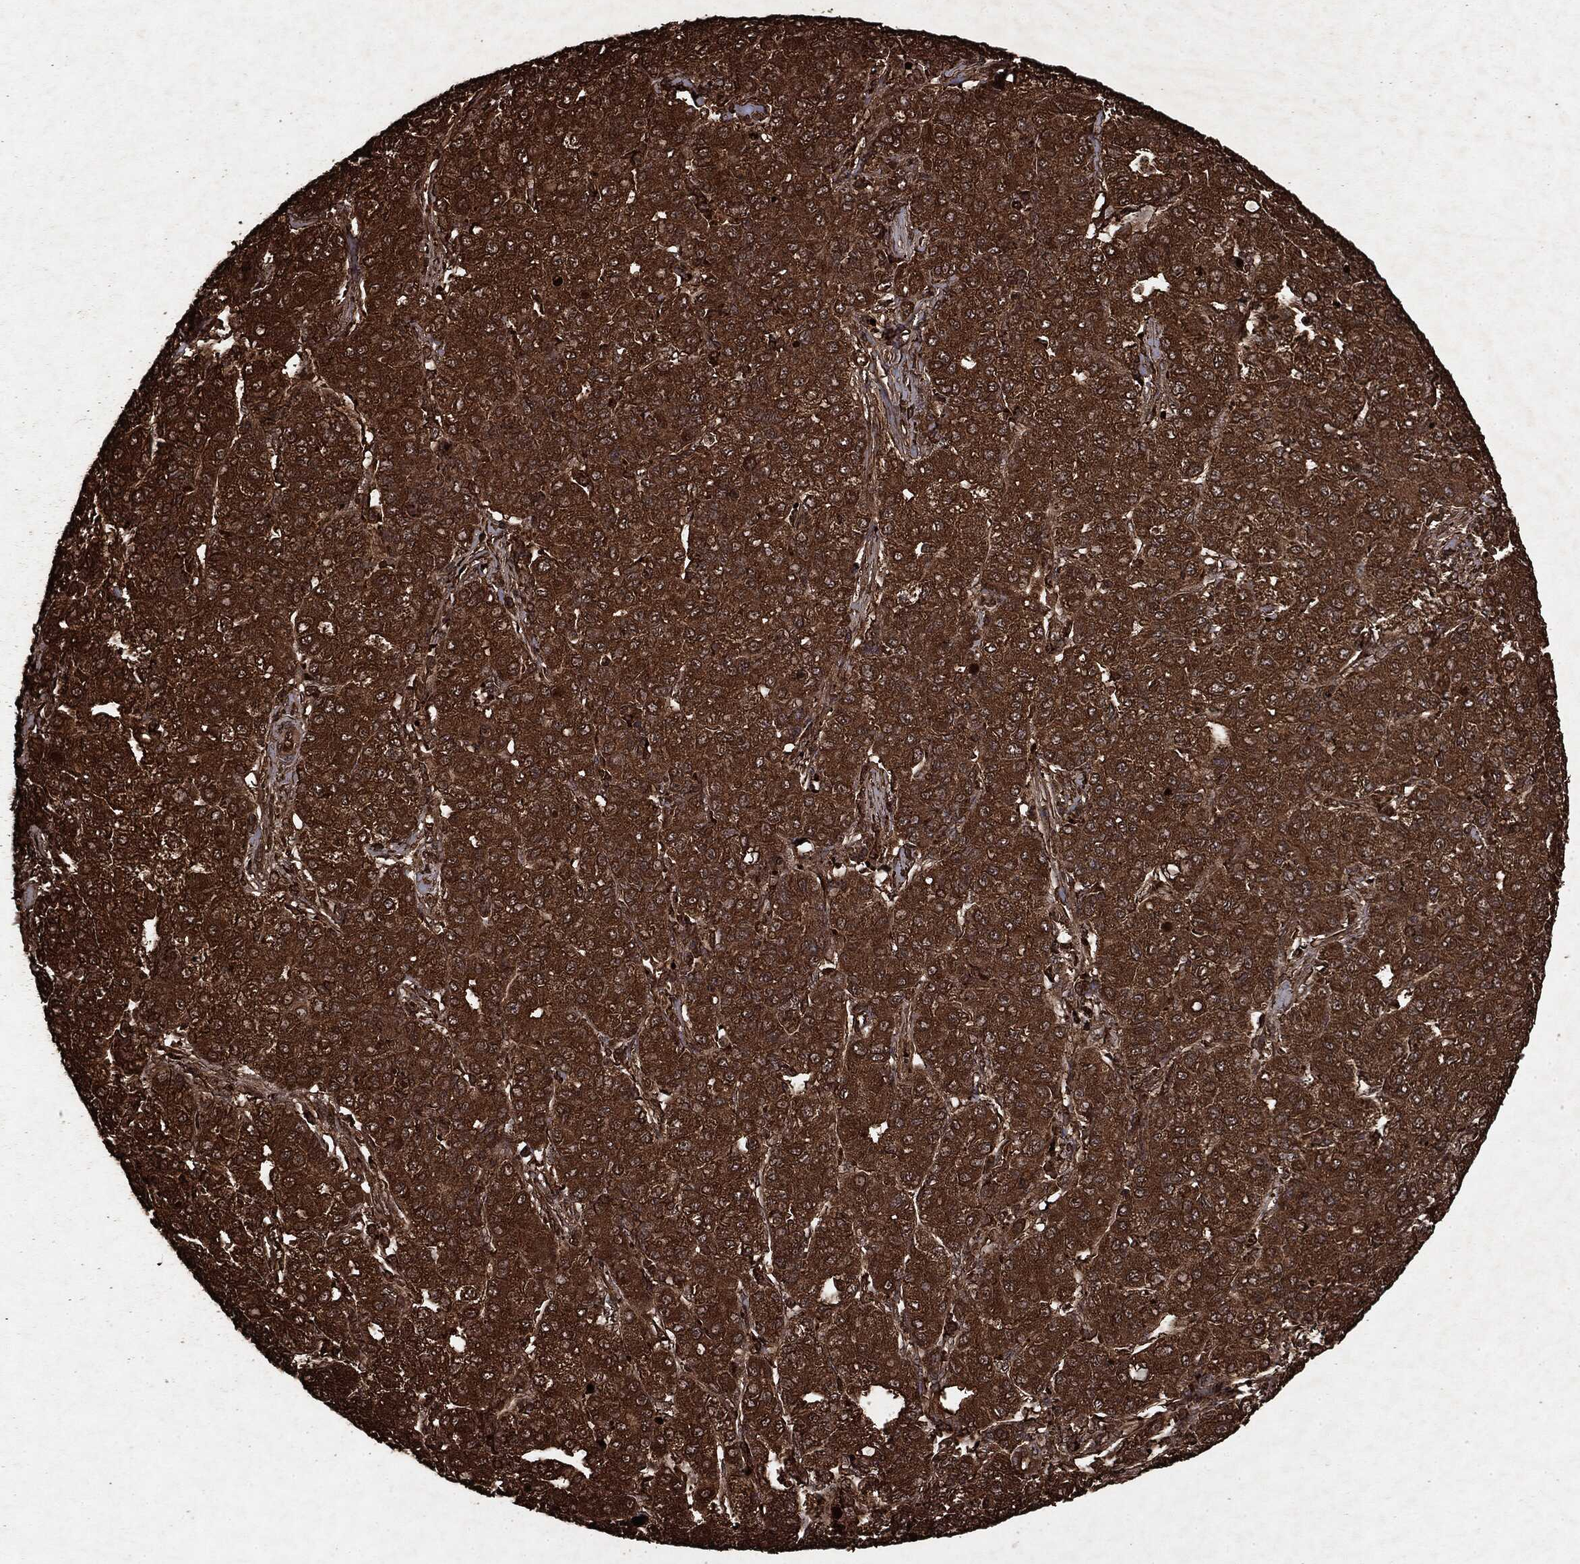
{"staining": {"intensity": "strong", "quantity": ">75%", "location": "cytoplasmic/membranous"}, "tissue": "liver cancer", "cell_type": "Tumor cells", "image_type": "cancer", "snomed": [{"axis": "morphology", "description": "Carcinoma, Hepatocellular, NOS"}, {"axis": "topography", "description": "Liver"}], "caption": "IHC micrograph of hepatocellular carcinoma (liver) stained for a protein (brown), which shows high levels of strong cytoplasmic/membranous staining in approximately >75% of tumor cells.", "gene": "ARAF", "patient": {"sex": "male", "age": 65}}